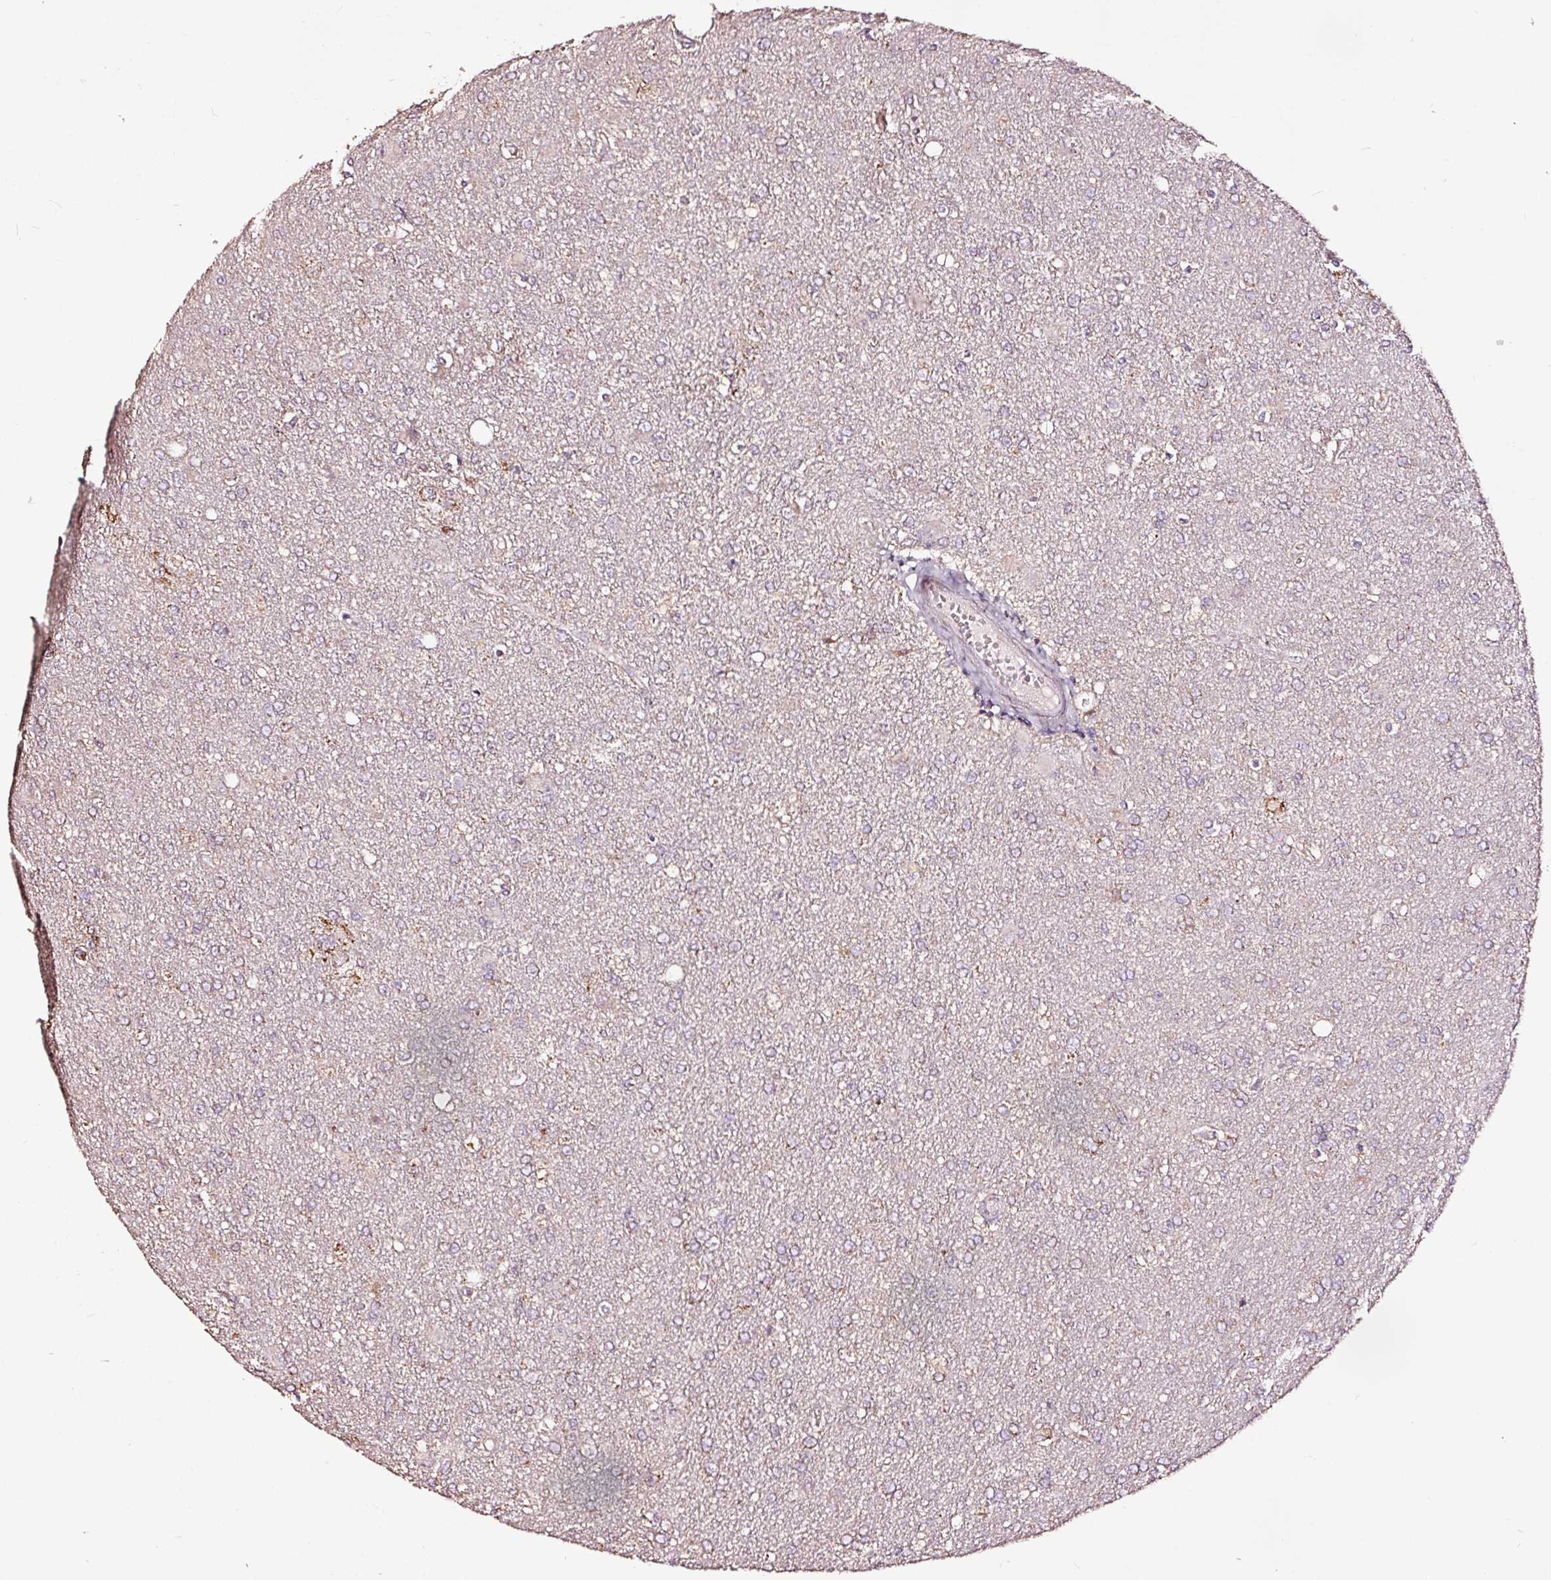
{"staining": {"intensity": "moderate", "quantity": "25%-75%", "location": "cytoplasmic/membranous"}, "tissue": "glioma", "cell_type": "Tumor cells", "image_type": "cancer", "snomed": [{"axis": "morphology", "description": "Glioma, malignant, High grade"}, {"axis": "topography", "description": "Brain"}], "caption": "A brown stain shows moderate cytoplasmic/membranous expression of a protein in malignant high-grade glioma tumor cells.", "gene": "TPM1", "patient": {"sex": "male", "age": 67}}